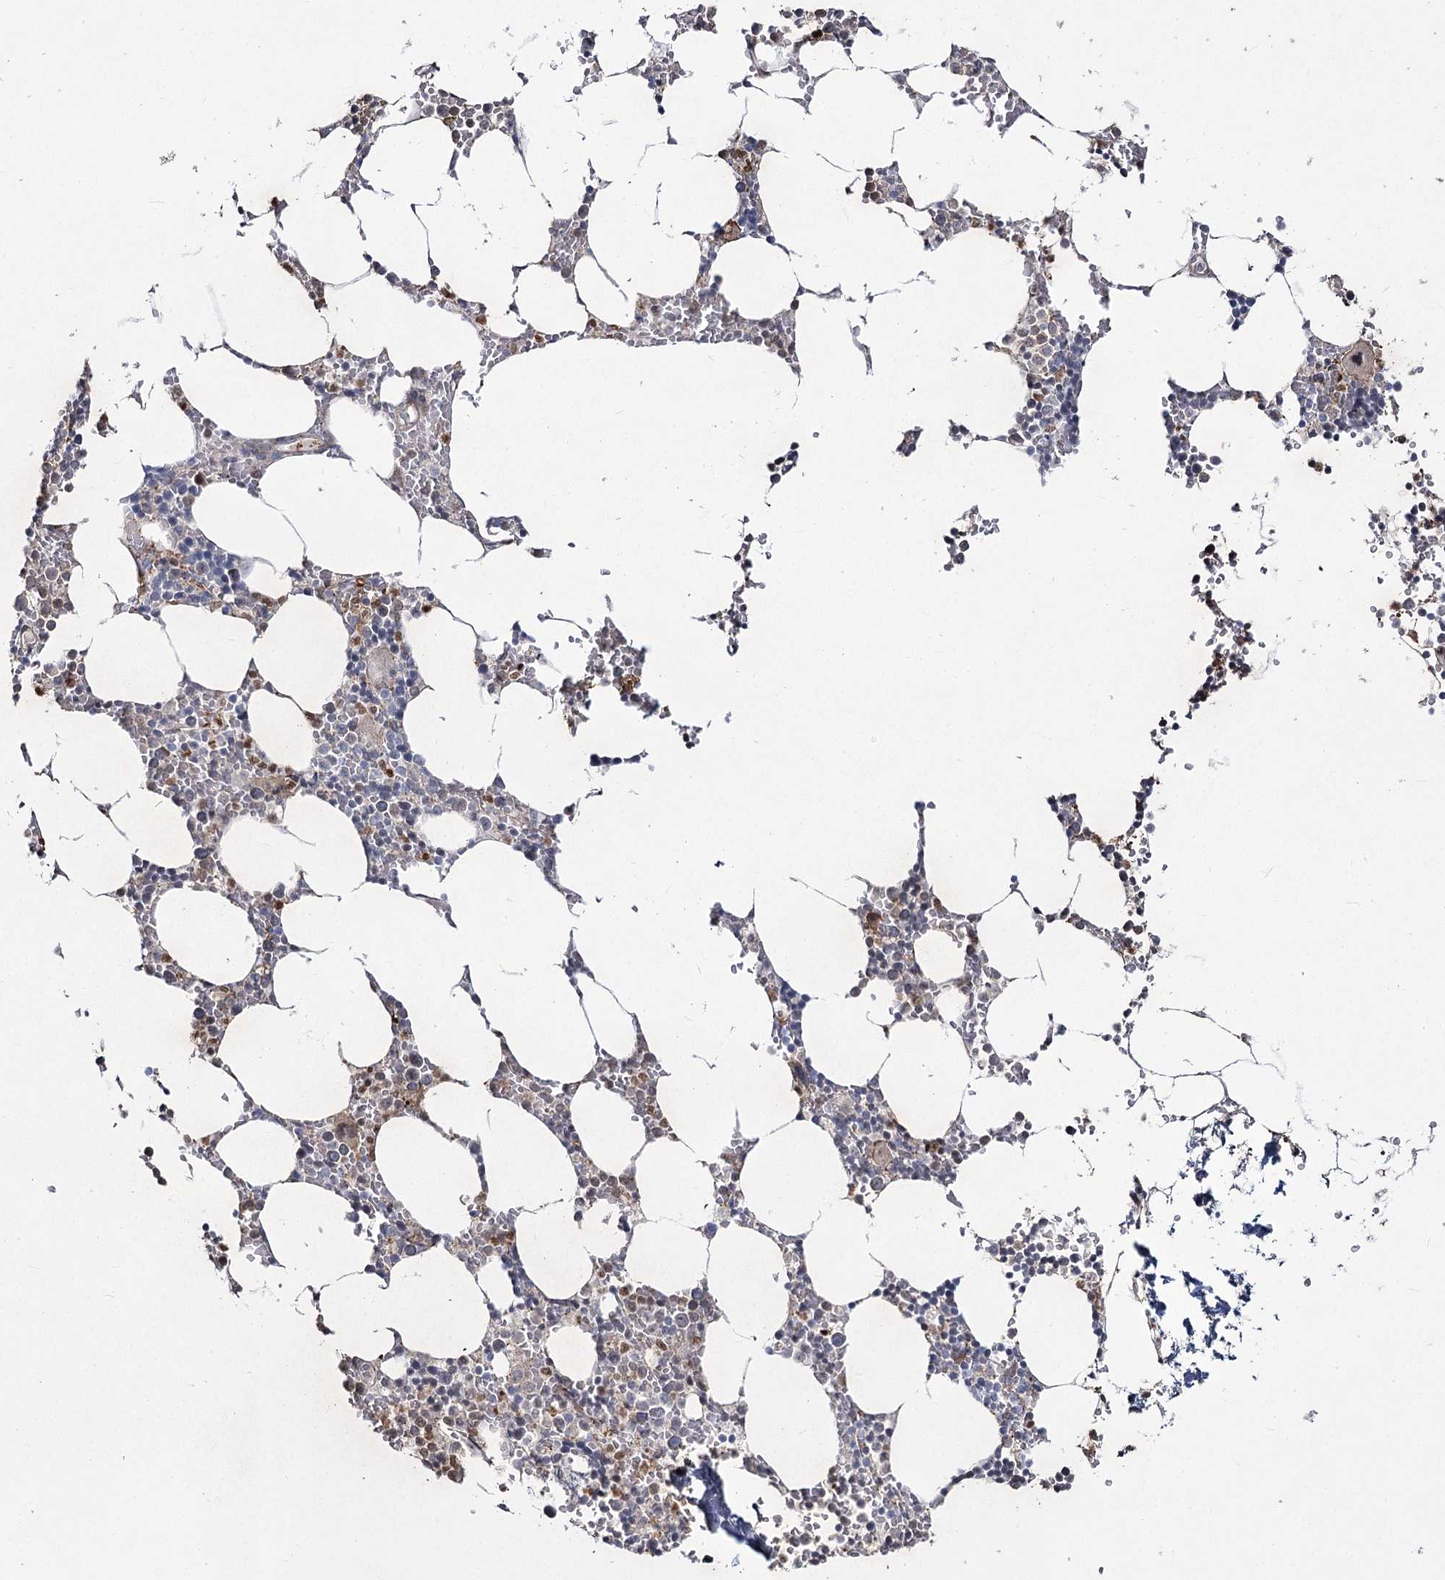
{"staining": {"intensity": "weak", "quantity": "<25%", "location": "cytoplasmic/membranous"}, "tissue": "bone marrow", "cell_type": "Hematopoietic cells", "image_type": "normal", "snomed": [{"axis": "morphology", "description": "Normal tissue, NOS"}, {"axis": "topography", "description": "Bone marrow"}], "caption": "Micrograph shows no significant protein expression in hematopoietic cells of benign bone marrow. (DAB immunohistochemistry visualized using brightfield microscopy, high magnification).", "gene": "ME3", "patient": {"sex": "male", "age": 70}}